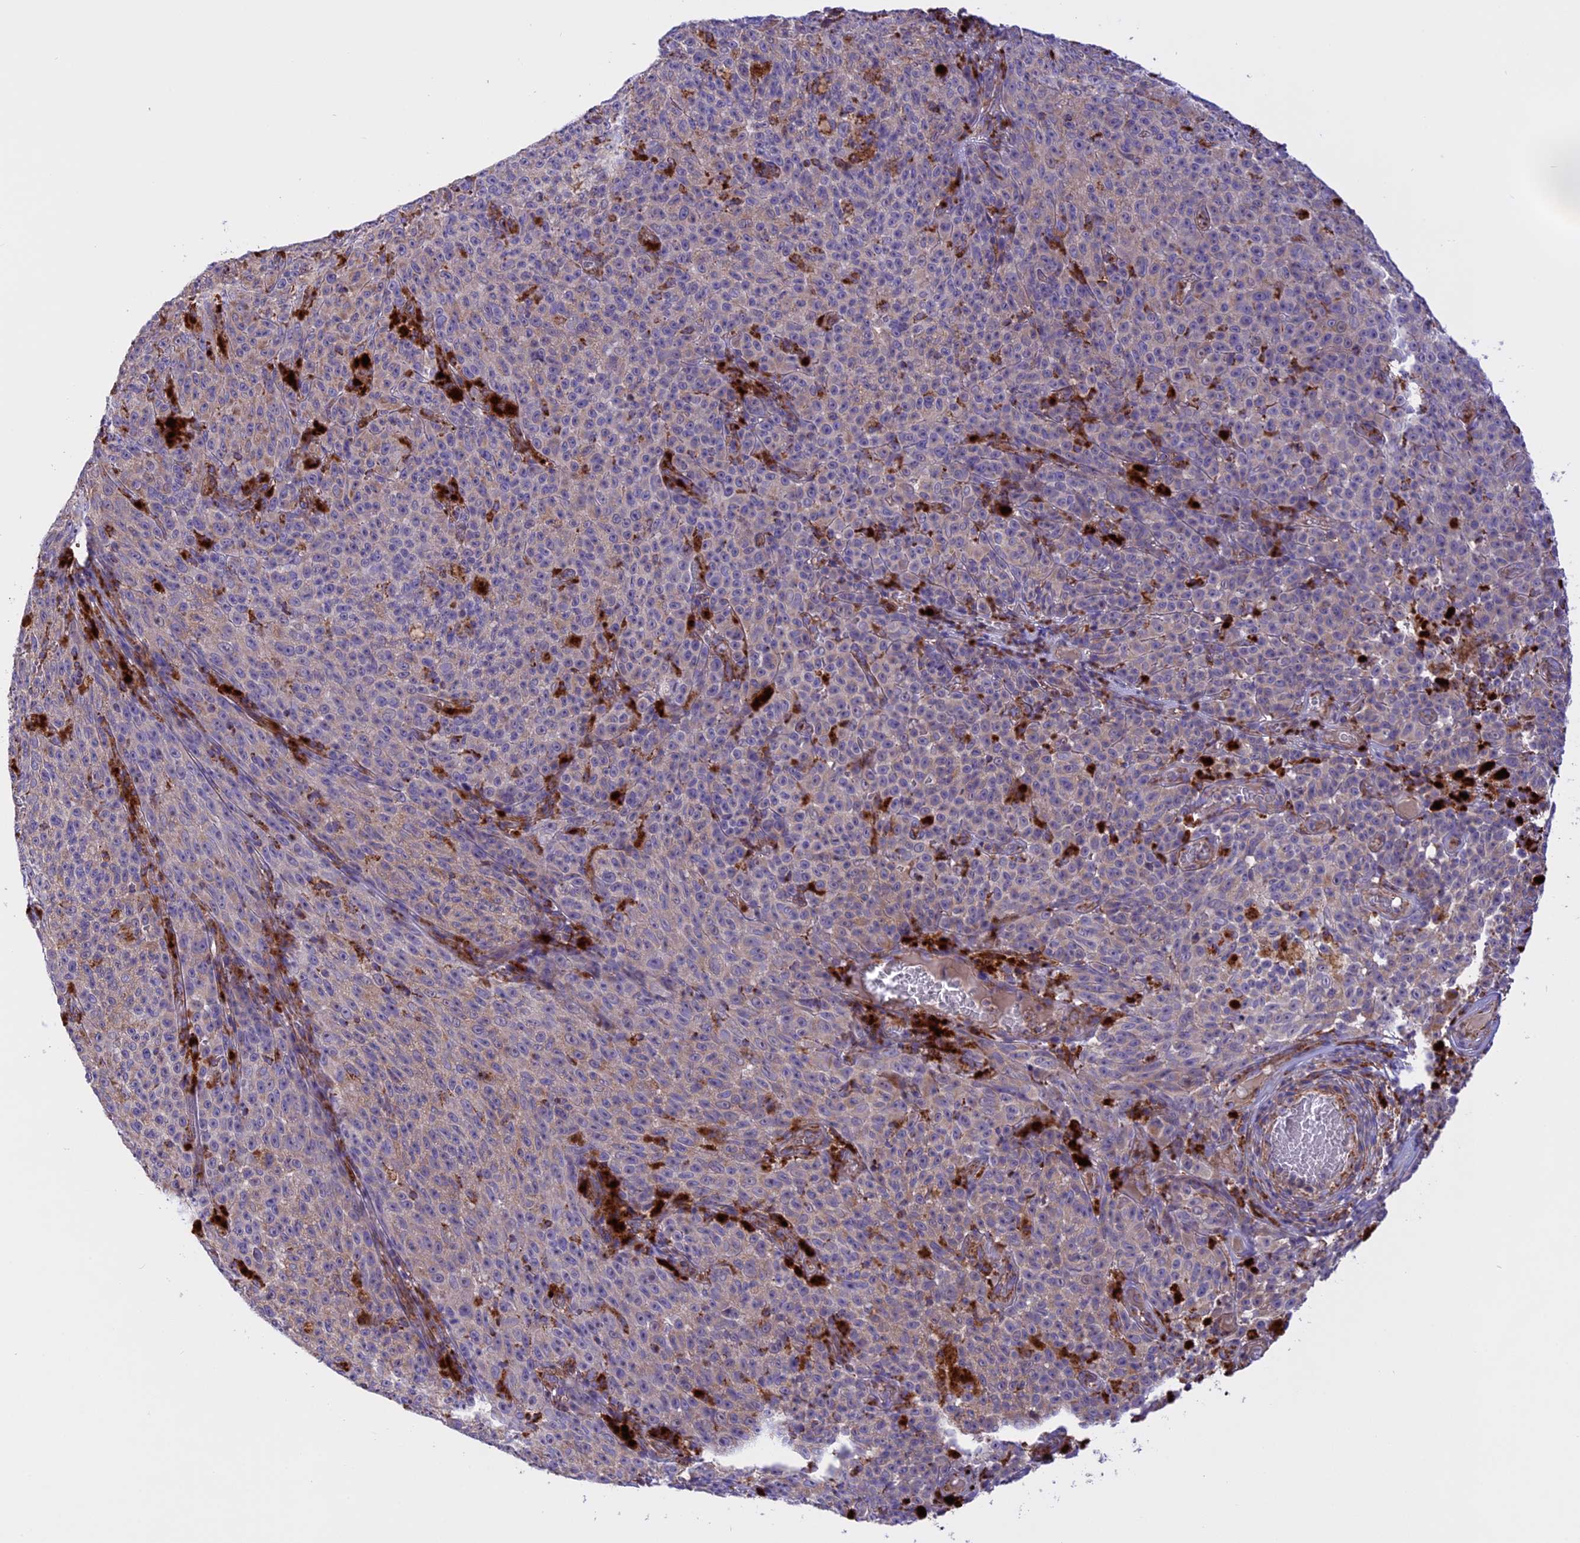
{"staining": {"intensity": "weak", "quantity": "25%-75%", "location": "cytoplasmic/membranous"}, "tissue": "melanoma", "cell_type": "Tumor cells", "image_type": "cancer", "snomed": [{"axis": "morphology", "description": "Malignant melanoma, NOS"}, {"axis": "topography", "description": "Skin"}], "caption": "IHC histopathology image of human melanoma stained for a protein (brown), which displays low levels of weak cytoplasmic/membranous staining in approximately 25%-75% of tumor cells.", "gene": "UQCRB", "patient": {"sex": "female", "age": 82}}